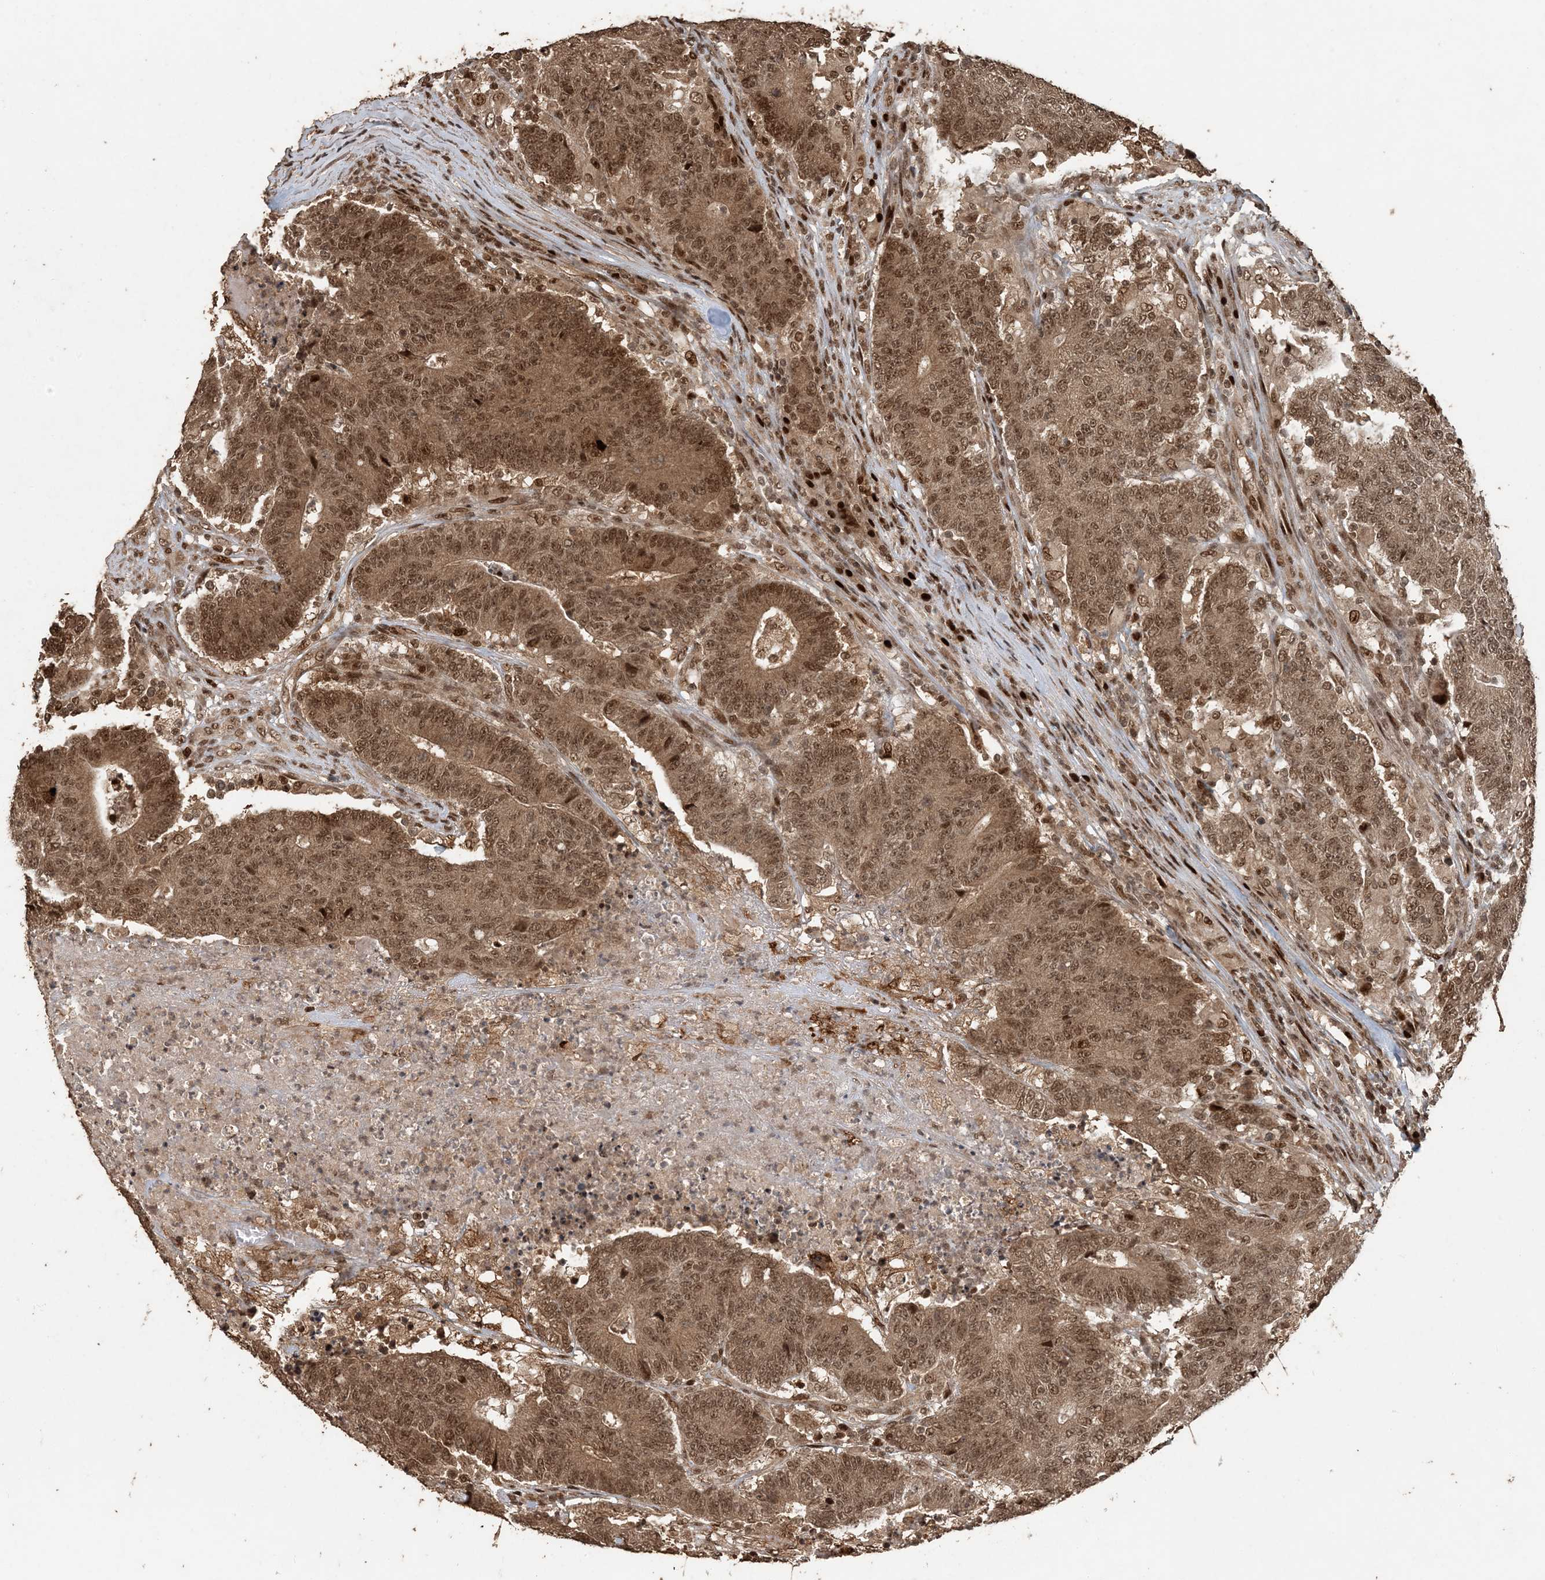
{"staining": {"intensity": "moderate", "quantity": ">75%", "location": "cytoplasmic/membranous,nuclear"}, "tissue": "colorectal cancer", "cell_type": "Tumor cells", "image_type": "cancer", "snomed": [{"axis": "morphology", "description": "Normal tissue, NOS"}, {"axis": "morphology", "description": "Adenocarcinoma, NOS"}, {"axis": "topography", "description": "Colon"}], "caption": "Moderate cytoplasmic/membranous and nuclear expression for a protein is present in approximately >75% of tumor cells of colorectal cancer (adenocarcinoma) using immunohistochemistry (IHC).", "gene": "ATP13A2", "patient": {"sex": "female", "age": 75}}